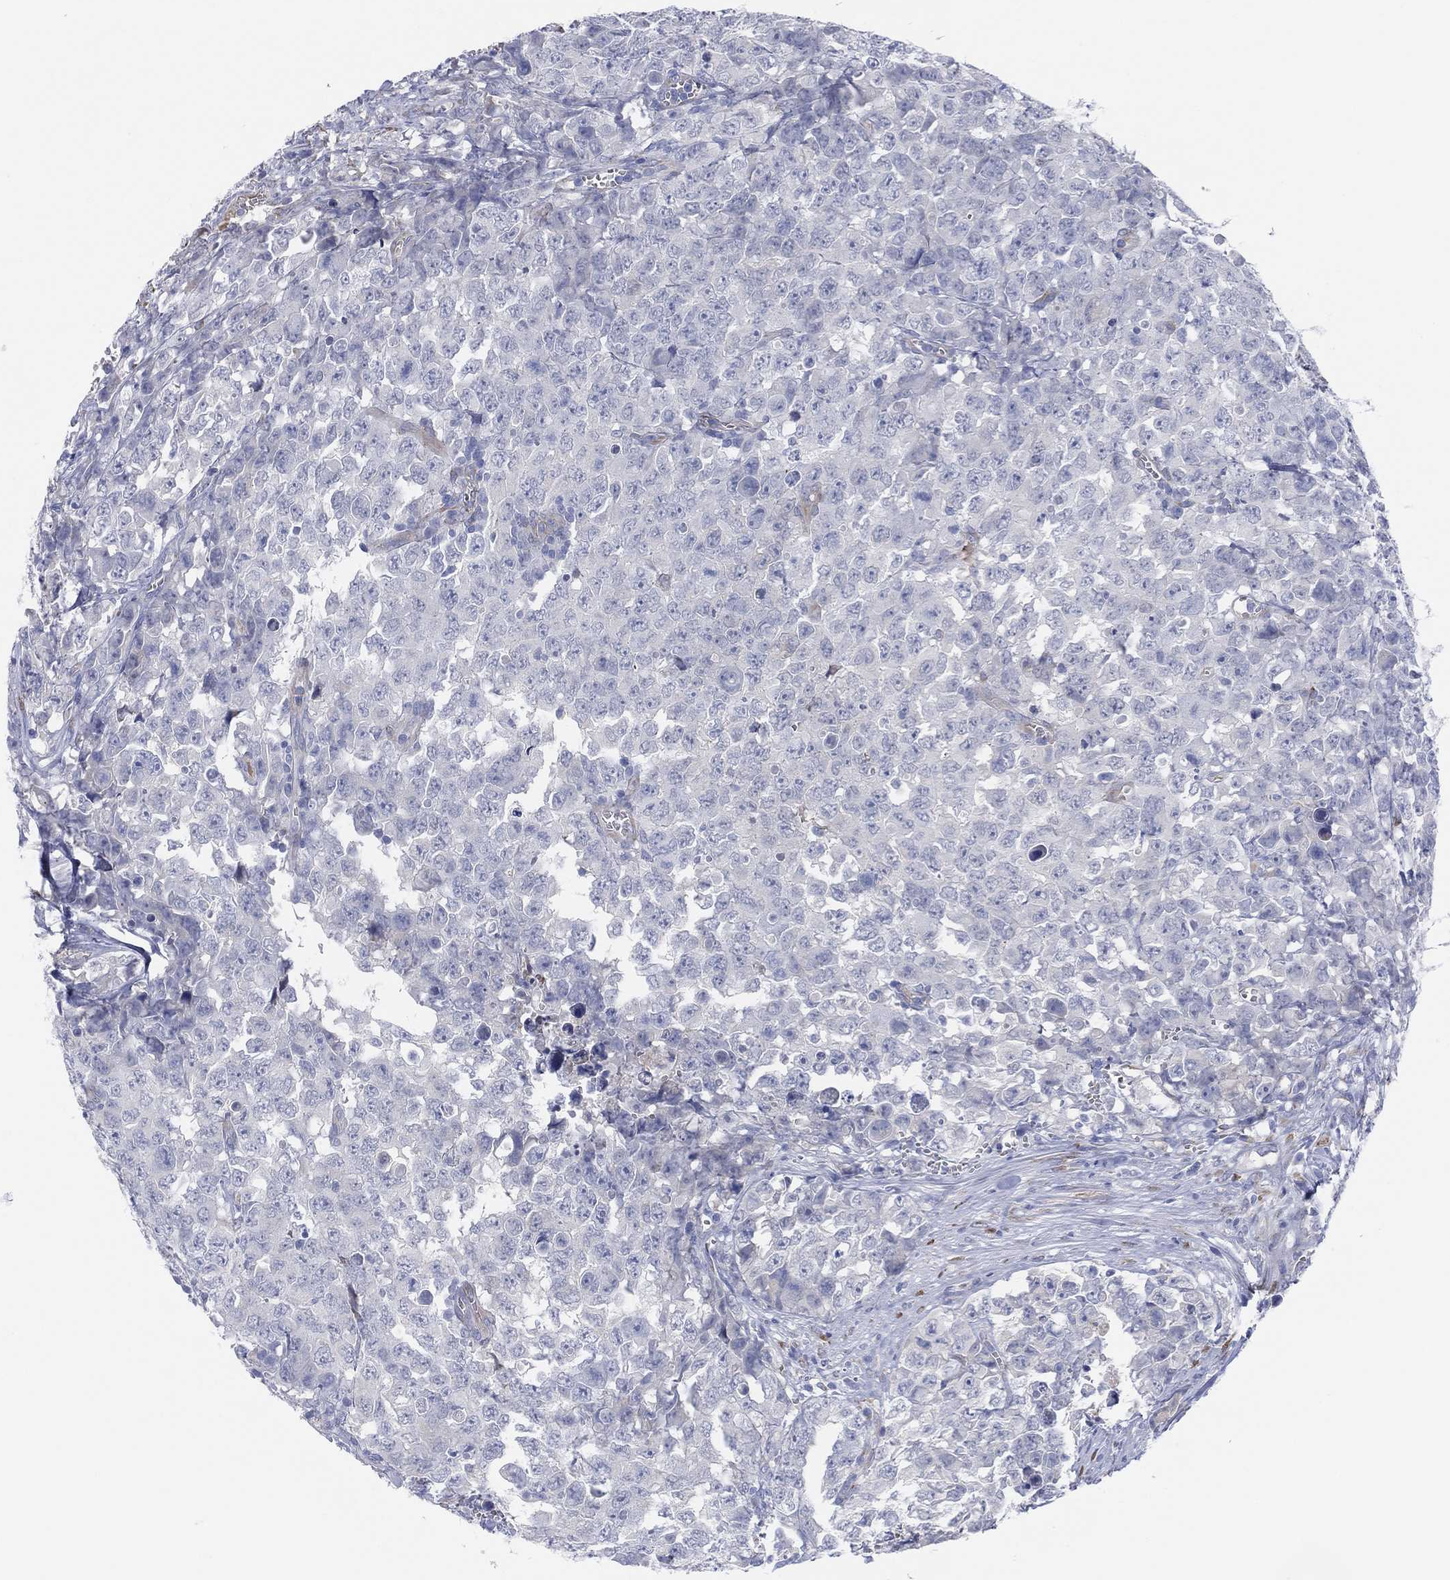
{"staining": {"intensity": "negative", "quantity": "none", "location": "none"}, "tissue": "testis cancer", "cell_type": "Tumor cells", "image_type": "cancer", "snomed": [{"axis": "morphology", "description": "Carcinoma, Embryonal, NOS"}, {"axis": "topography", "description": "Testis"}], "caption": "Immunohistochemistry (IHC) histopathology image of neoplastic tissue: human testis embryonal carcinoma stained with DAB (3,3'-diaminobenzidine) demonstrates no significant protein staining in tumor cells.", "gene": "MLF1", "patient": {"sex": "male", "age": 23}}